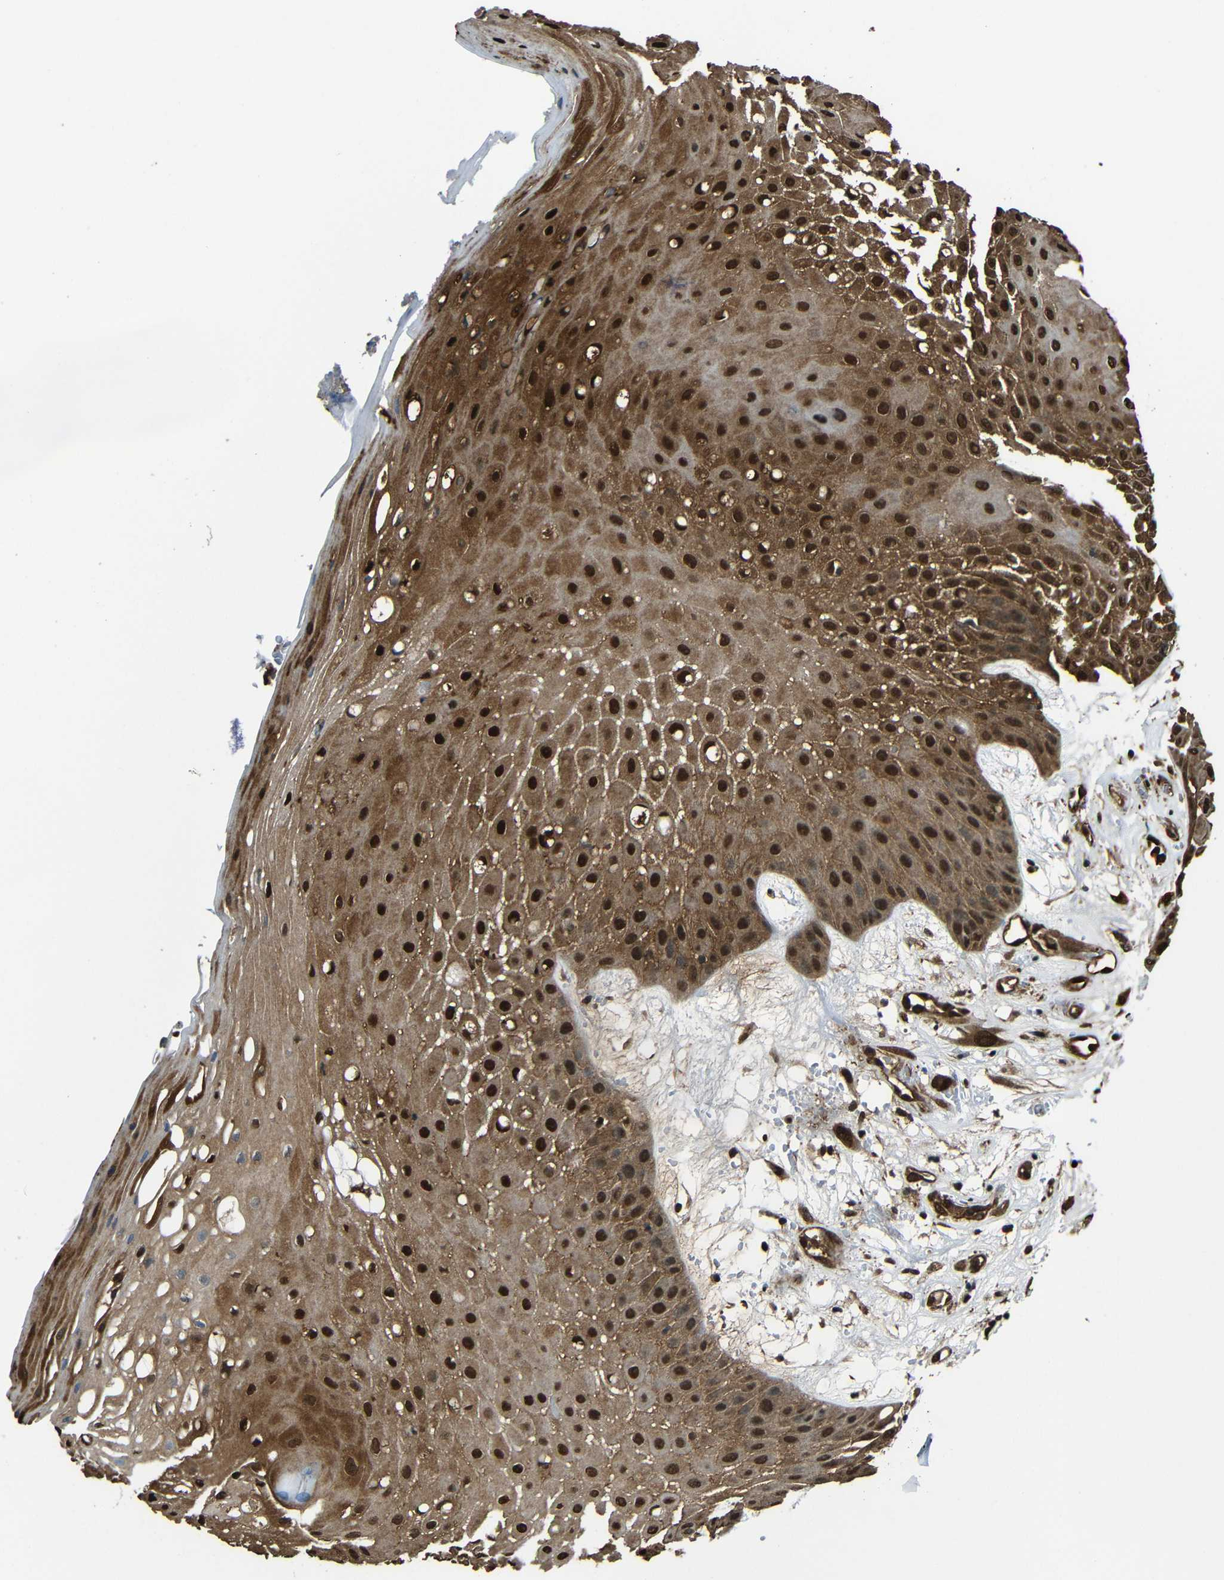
{"staining": {"intensity": "strong", "quantity": ">75%", "location": "cytoplasmic/membranous,nuclear"}, "tissue": "skin cancer", "cell_type": "Tumor cells", "image_type": "cancer", "snomed": [{"axis": "morphology", "description": "Squamous cell carcinoma, NOS"}, {"axis": "topography", "description": "Skin"}], "caption": "Protein expression analysis of human squamous cell carcinoma (skin) reveals strong cytoplasmic/membranous and nuclear staining in about >75% of tumor cells.", "gene": "VCP", "patient": {"sex": "male", "age": 65}}